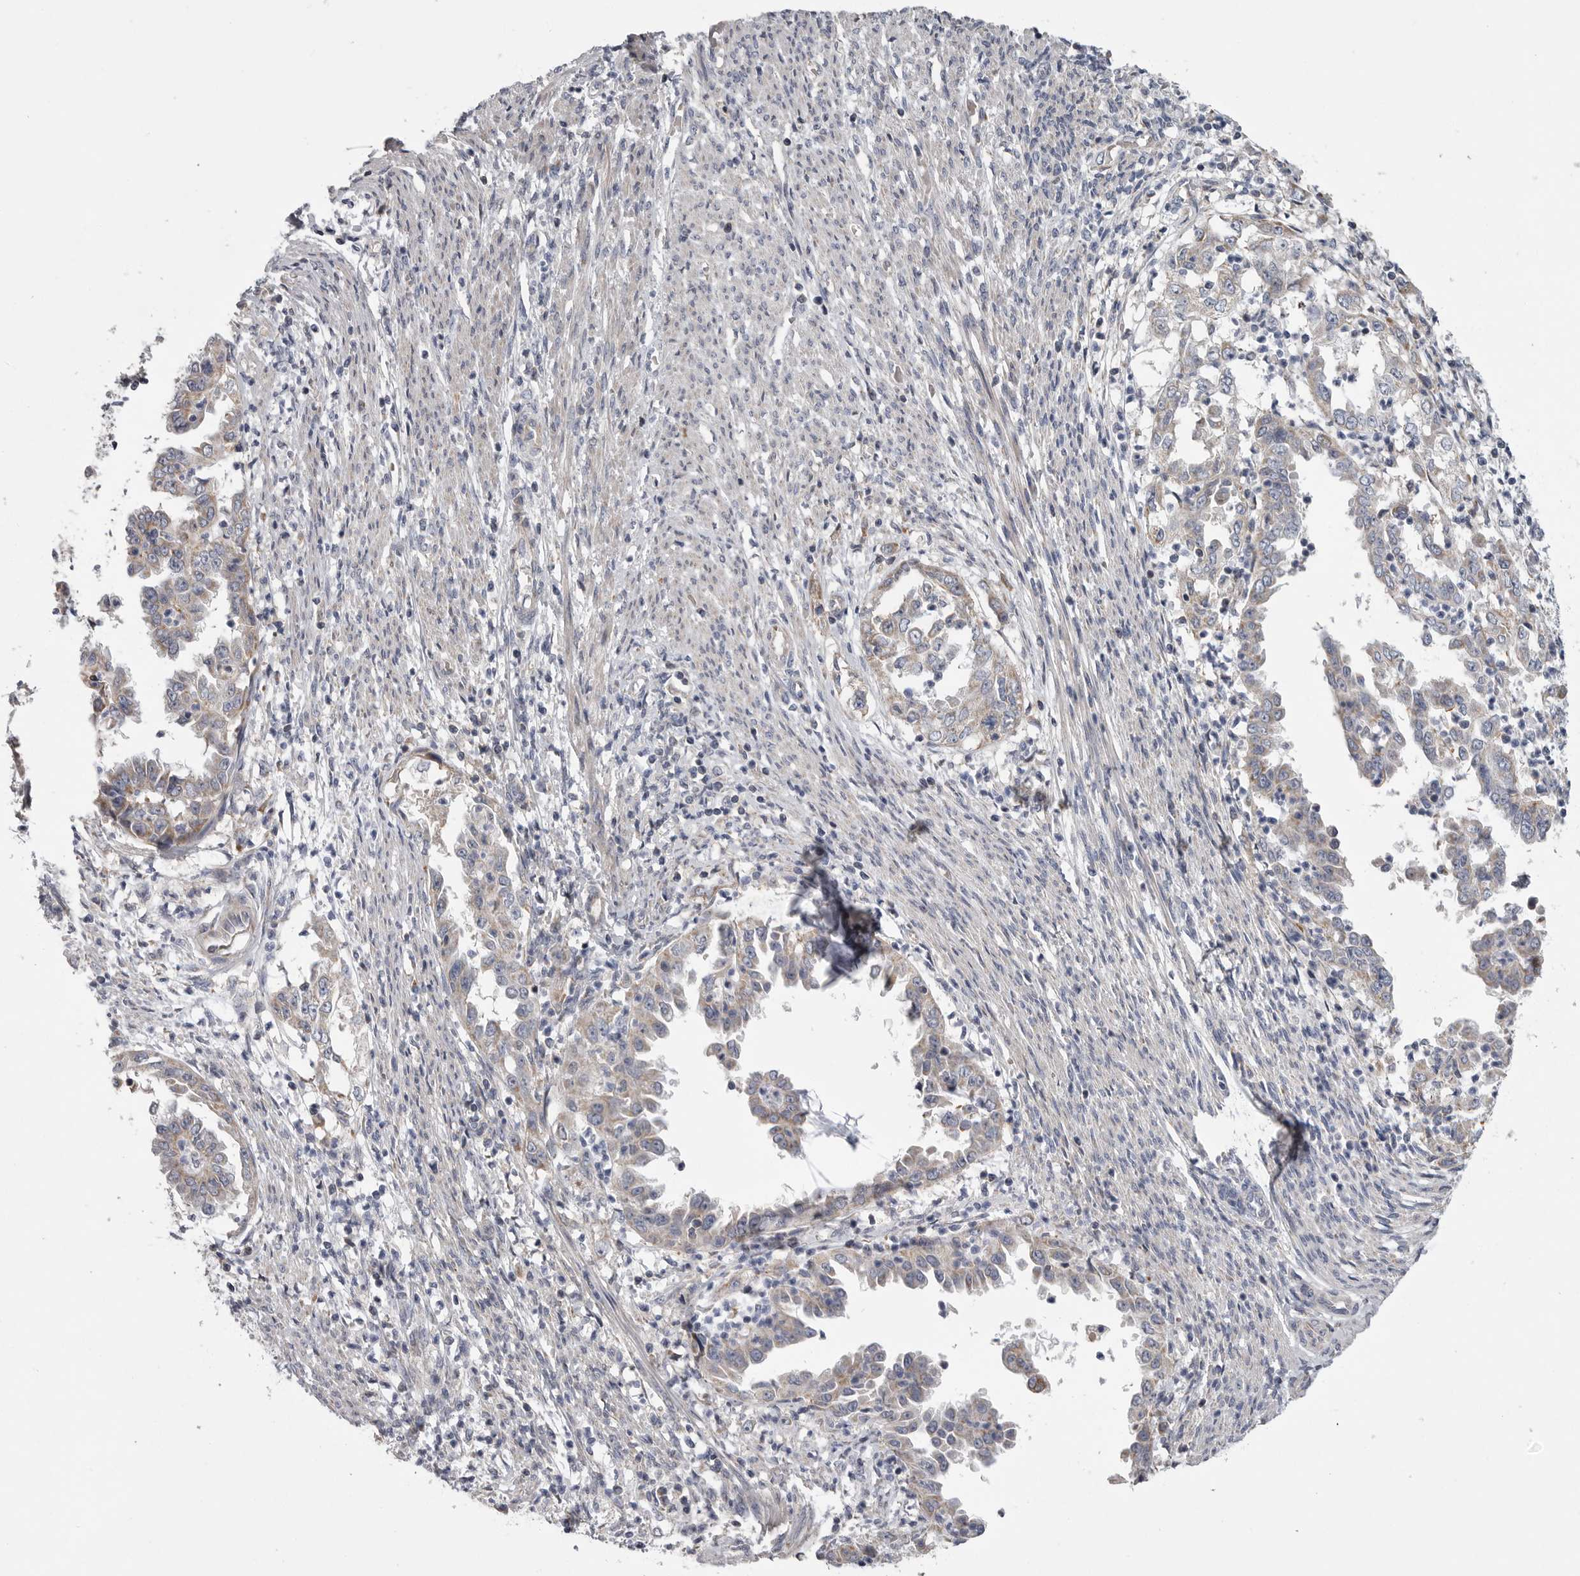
{"staining": {"intensity": "weak", "quantity": "<25%", "location": "cytoplasmic/membranous"}, "tissue": "endometrial cancer", "cell_type": "Tumor cells", "image_type": "cancer", "snomed": [{"axis": "morphology", "description": "Adenocarcinoma, NOS"}, {"axis": "topography", "description": "Endometrium"}], "caption": "Tumor cells are negative for protein expression in human endometrial cancer (adenocarcinoma).", "gene": "CRP", "patient": {"sex": "female", "age": 85}}